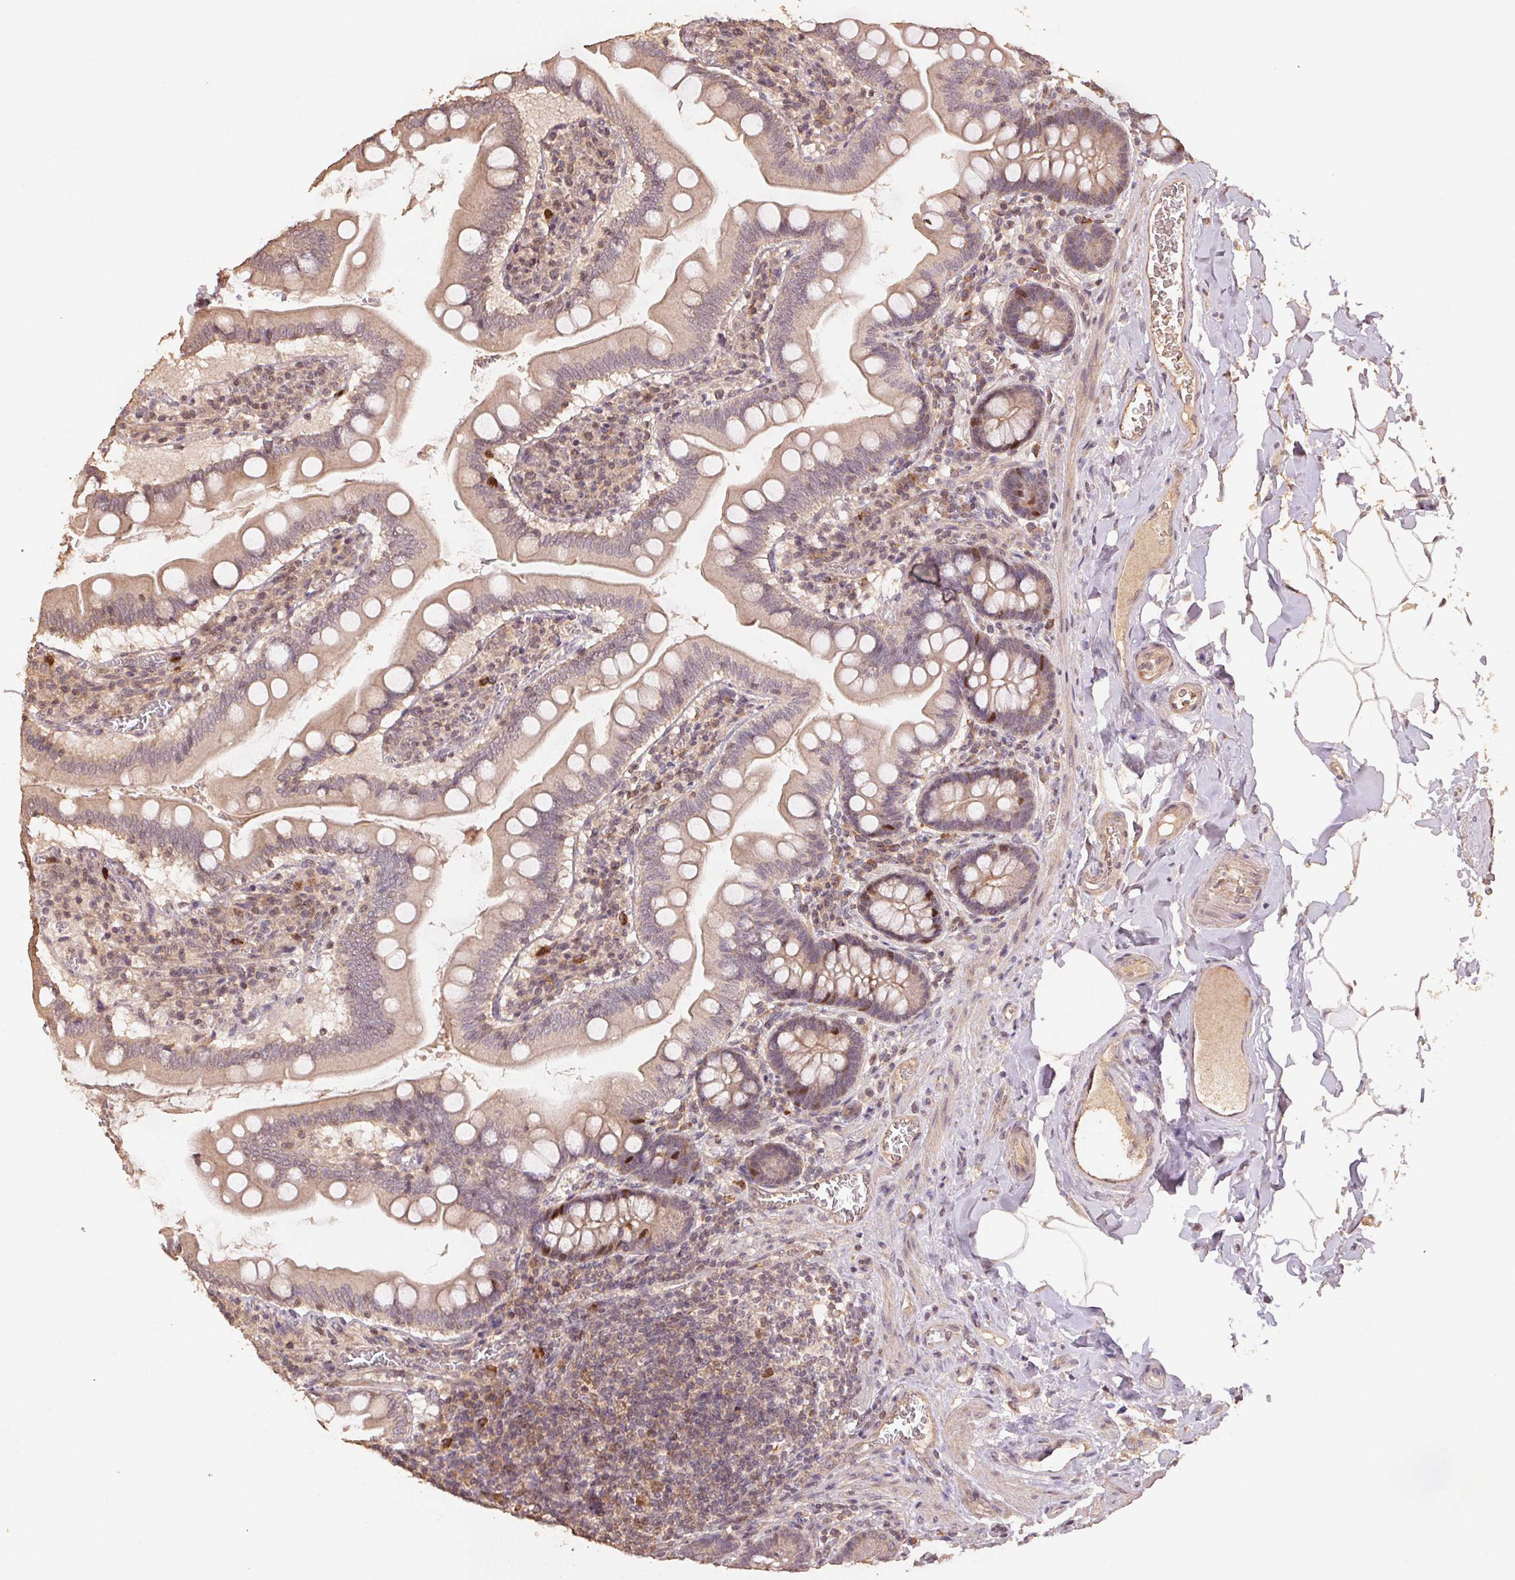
{"staining": {"intensity": "weak", "quantity": "25%-75%", "location": "nuclear"}, "tissue": "small intestine", "cell_type": "Glandular cells", "image_type": "normal", "snomed": [{"axis": "morphology", "description": "Normal tissue, NOS"}, {"axis": "topography", "description": "Small intestine"}], "caption": "Unremarkable small intestine demonstrates weak nuclear positivity in approximately 25%-75% of glandular cells.", "gene": "CENPF", "patient": {"sex": "female", "age": 56}}